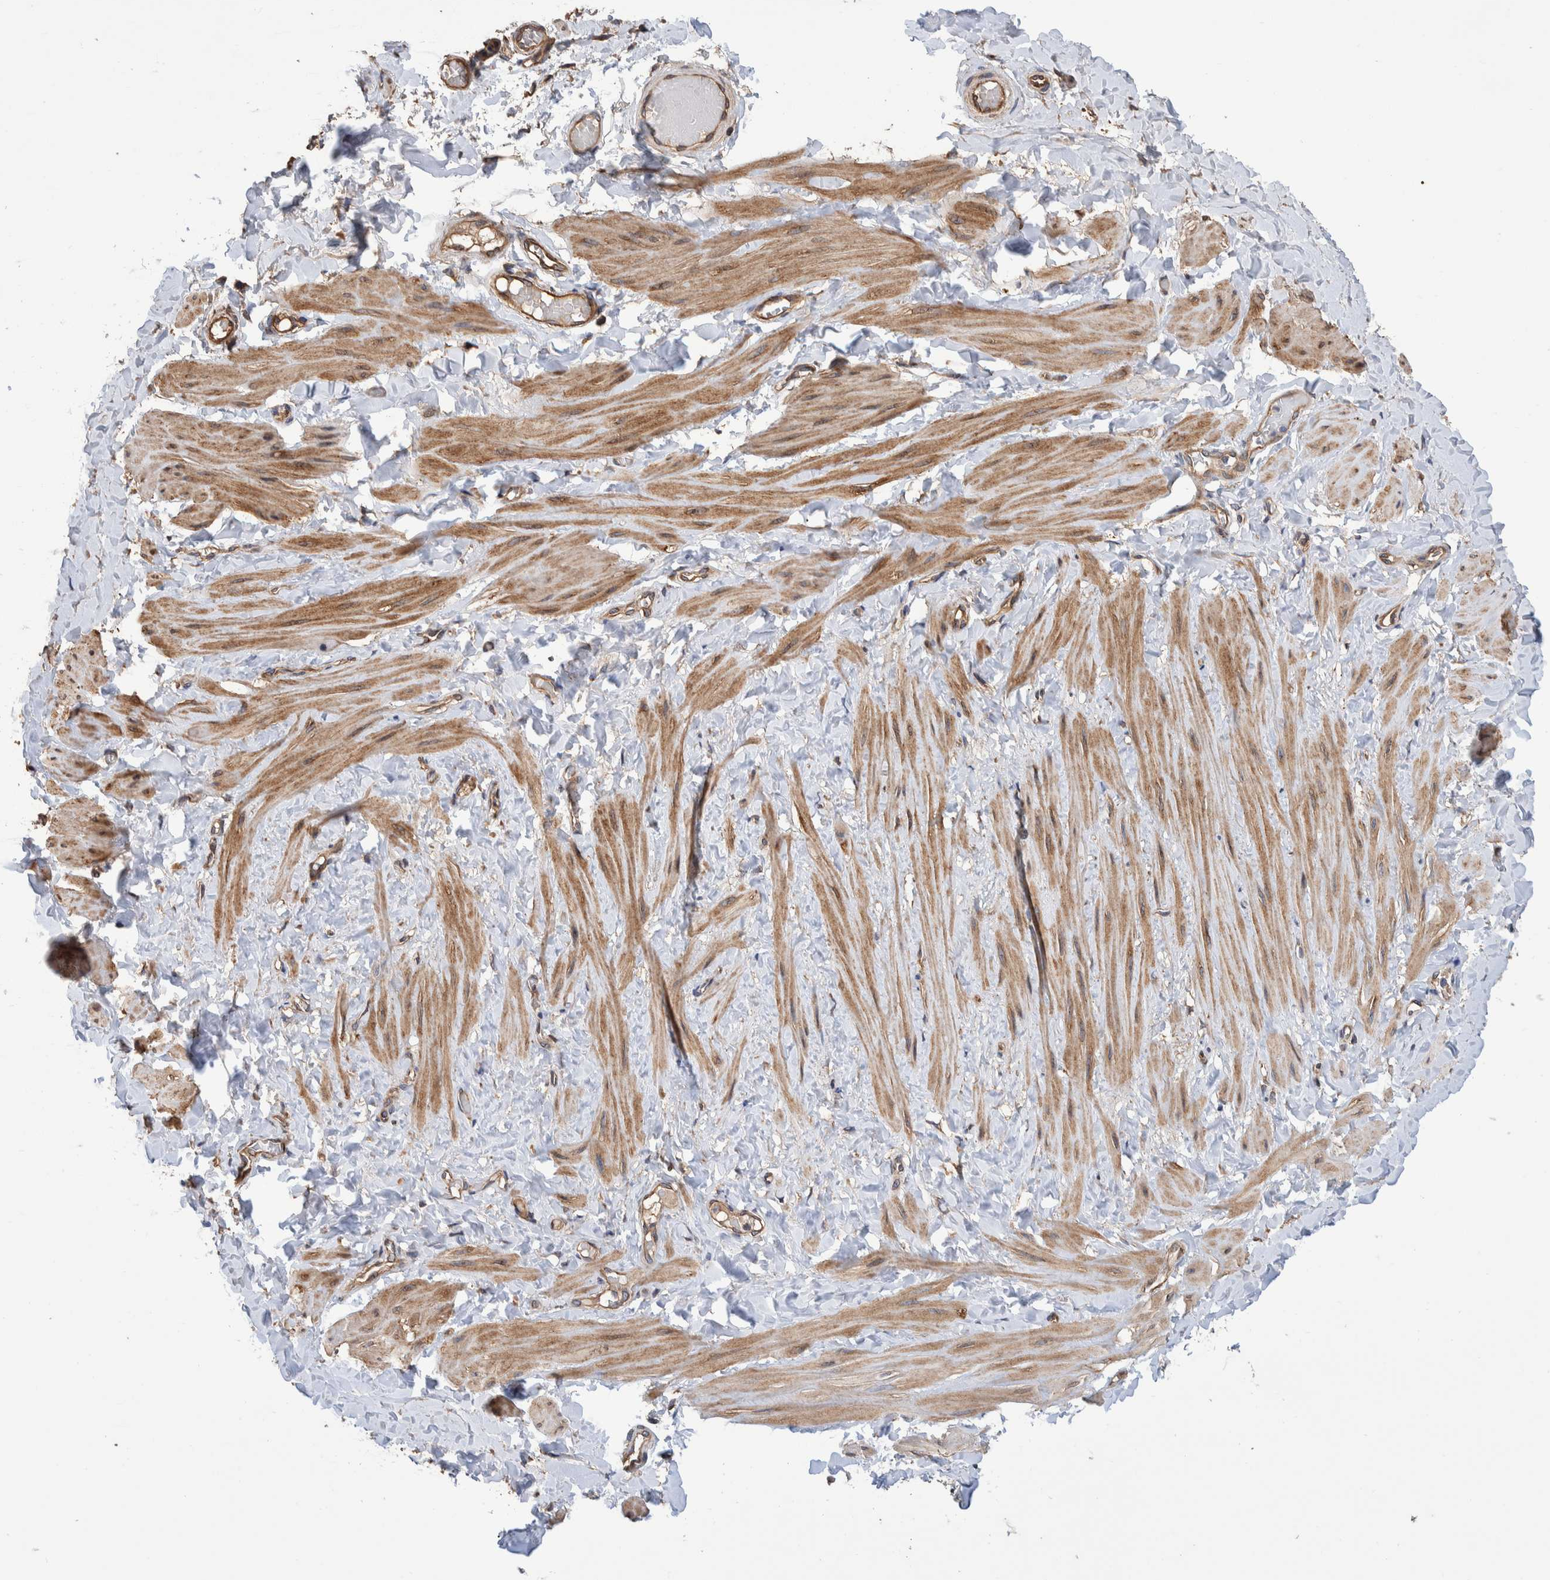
{"staining": {"intensity": "moderate", "quantity": "25%-75%", "location": "cytoplasmic/membranous"}, "tissue": "adipose tissue", "cell_type": "Adipocytes", "image_type": "normal", "snomed": [{"axis": "morphology", "description": "Normal tissue, NOS"}, {"axis": "topography", "description": "Adipose tissue"}, {"axis": "topography", "description": "Vascular tissue"}, {"axis": "topography", "description": "Peripheral nerve tissue"}], "caption": "Immunohistochemical staining of unremarkable adipose tissue shows medium levels of moderate cytoplasmic/membranous expression in approximately 25%-75% of adipocytes.", "gene": "SLC45A4", "patient": {"sex": "male", "age": 25}}